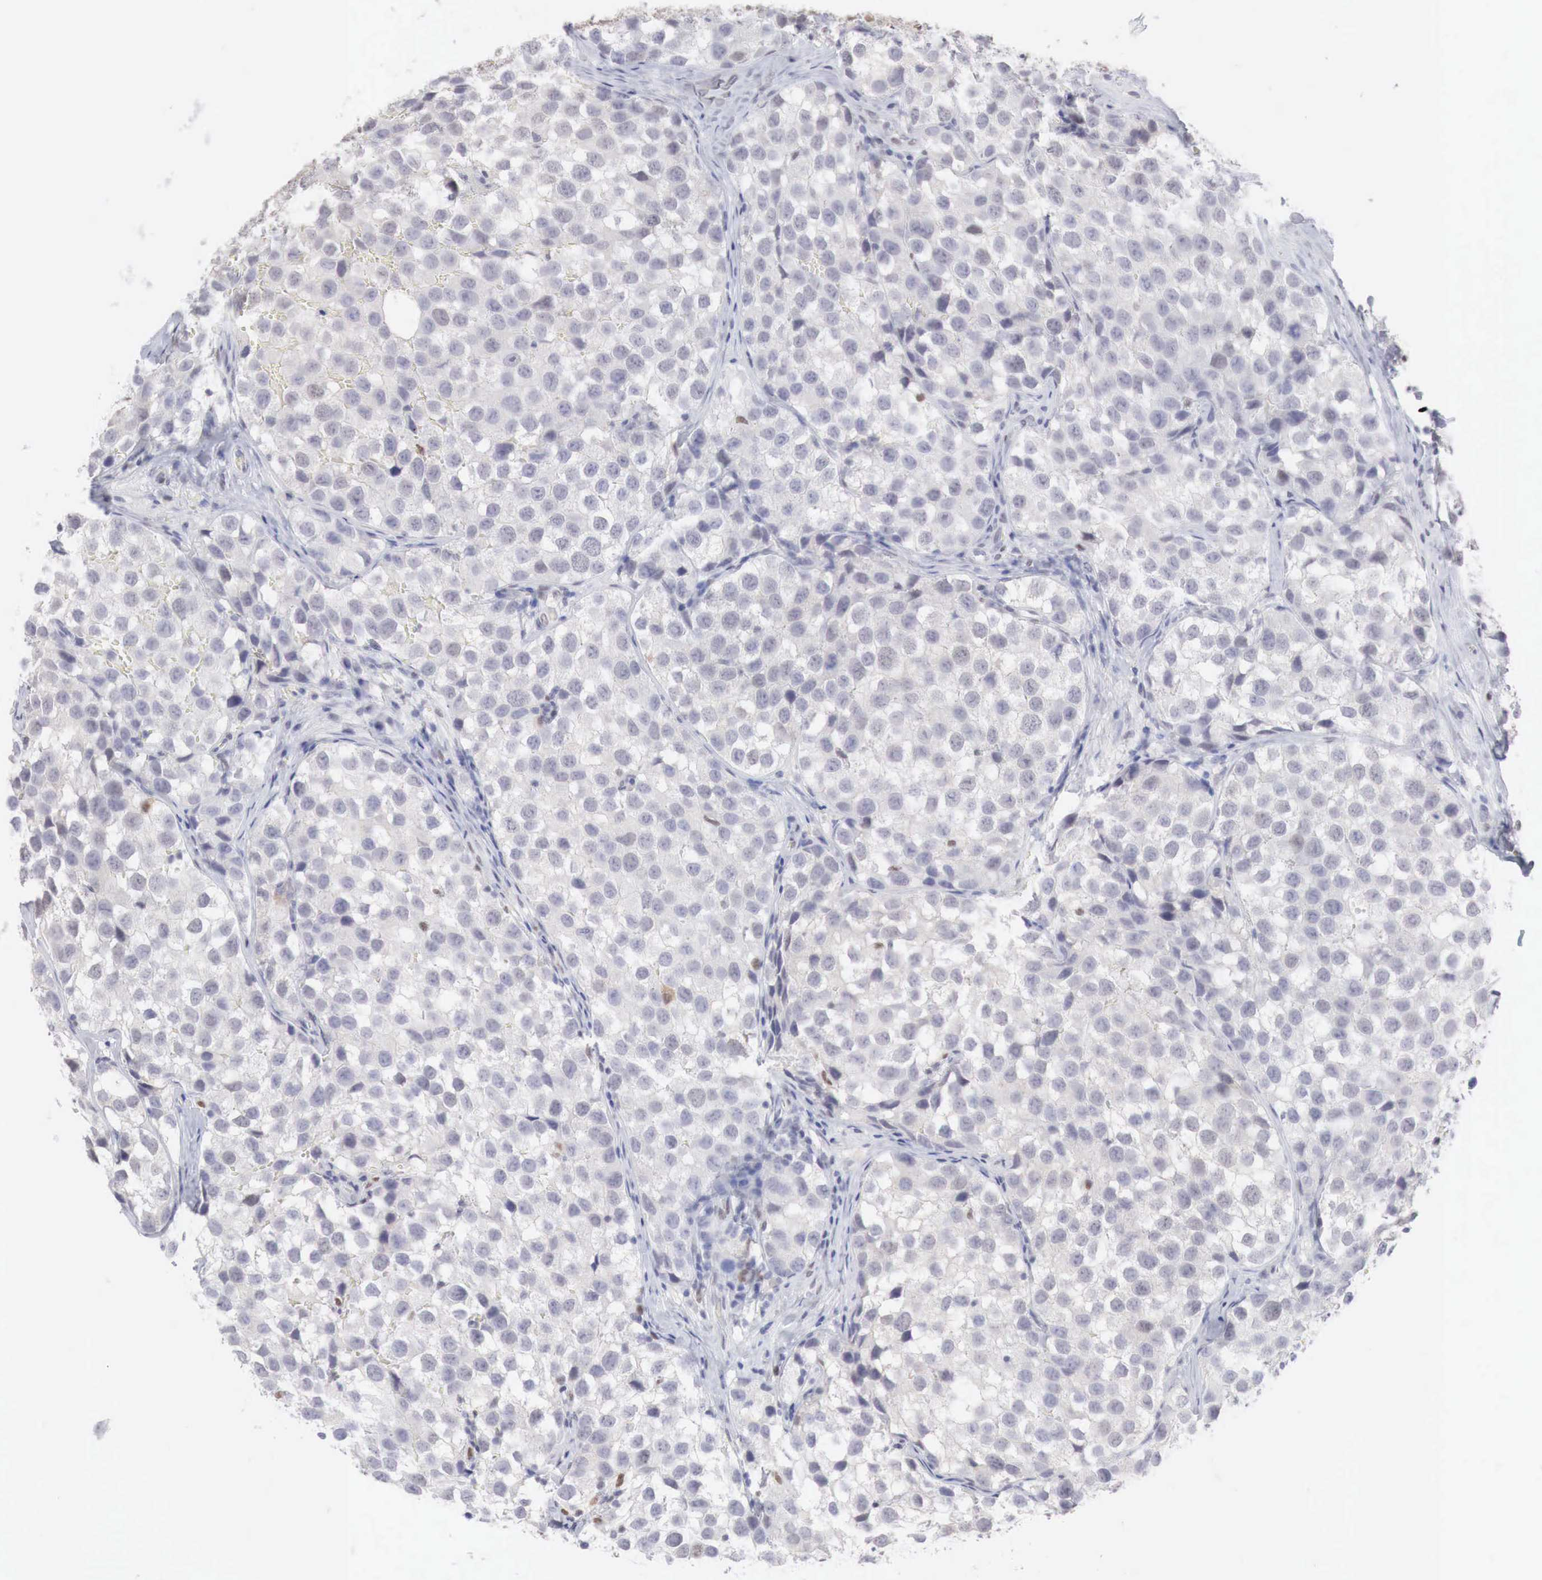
{"staining": {"intensity": "negative", "quantity": "none", "location": "none"}, "tissue": "testis cancer", "cell_type": "Tumor cells", "image_type": "cancer", "snomed": [{"axis": "morphology", "description": "Seminoma, NOS"}, {"axis": "topography", "description": "Testis"}], "caption": "Testis cancer stained for a protein using immunohistochemistry (IHC) displays no expression tumor cells.", "gene": "FOXP2", "patient": {"sex": "male", "age": 39}}